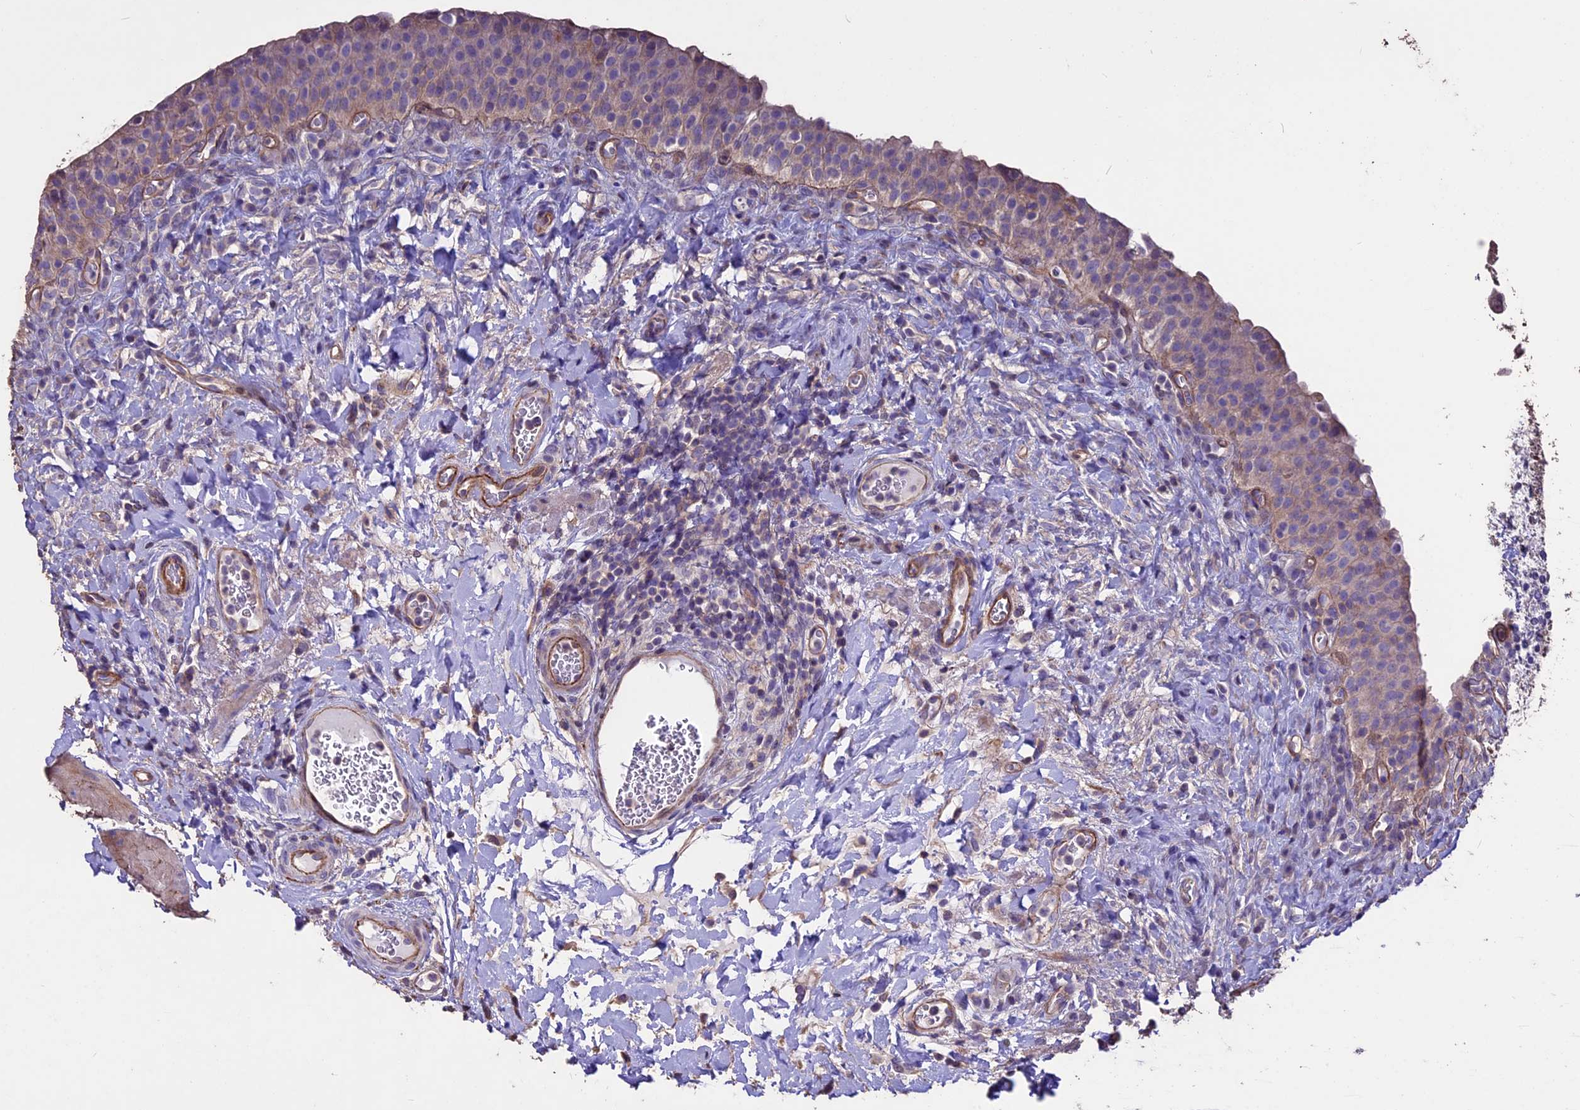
{"staining": {"intensity": "weak", "quantity": "<25%", "location": "cytoplasmic/membranous"}, "tissue": "urinary bladder", "cell_type": "Urothelial cells", "image_type": "normal", "snomed": [{"axis": "morphology", "description": "Normal tissue, NOS"}, {"axis": "morphology", "description": "Inflammation, NOS"}, {"axis": "topography", "description": "Urinary bladder"}], "caption": "This is a histopathology image of IHC staining of benign urinary bladder, which shows no staining in urothelial cells. The staining is performed using DAB (3,3'-diaminobenzidine) brown chromogen with nuclei counter-stained in using hematoxylin.", "gene": "USB1", "patient": {"sex": "male", "age": 64}}